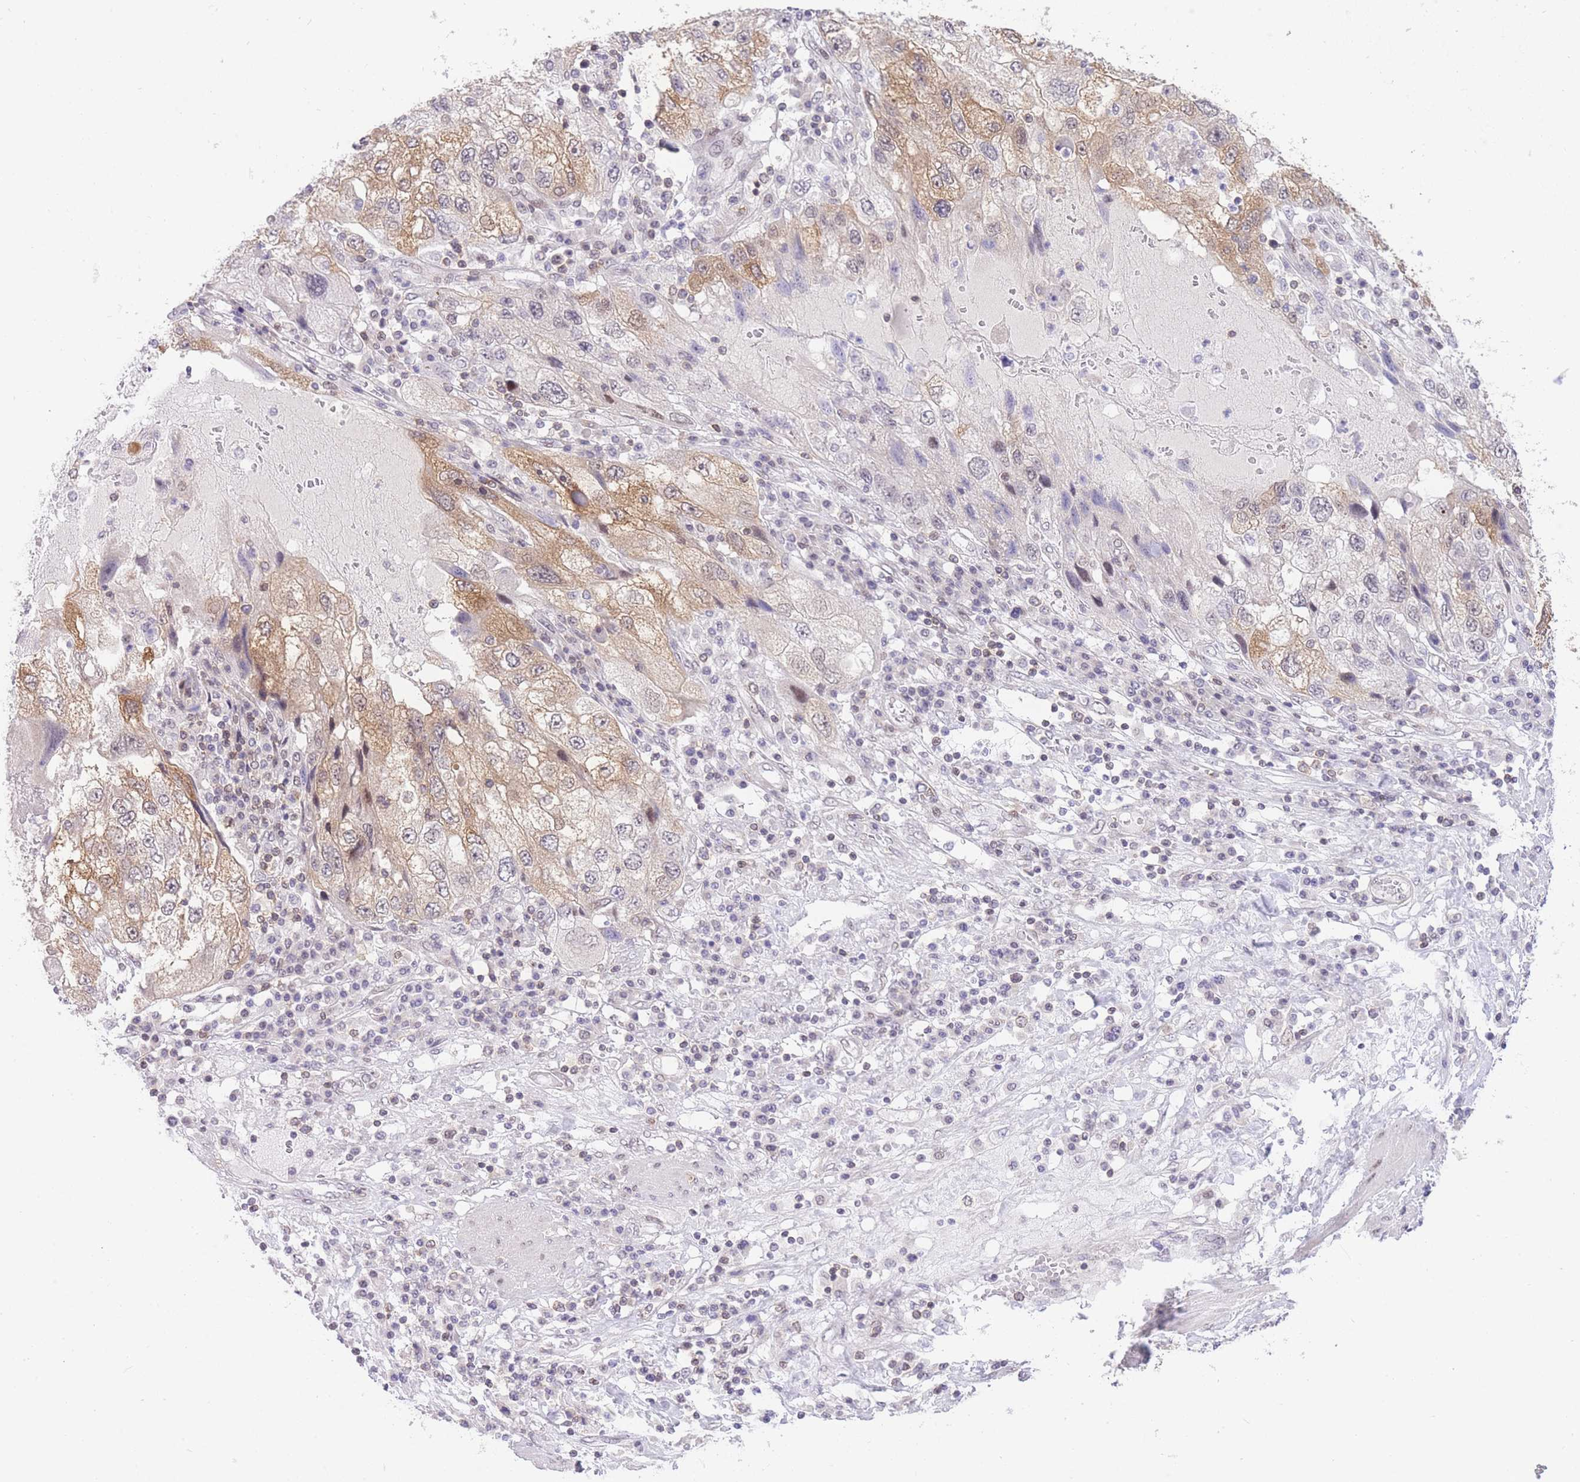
{"staining": {"intensity": "moderate", "quantity": ">75%", "location": "cytoplasmic/membranous"}, "tissue": "endometrial cancer", "cell_type": "Tumor cells", "image_type": "cancer", "snomed": [{"axis": "morphology", "description": "Adenocarcinoma, NOS"}, {"axis": "topography", "description": "Endometrium"}], "caption": "A brown stain highlights moderate cytoplasmic/membranous expression of a protein in human endometrial adenocarcinoma tumor cells.", "gene": "STK39", "patient": {"sex": "female", "age": 49}}